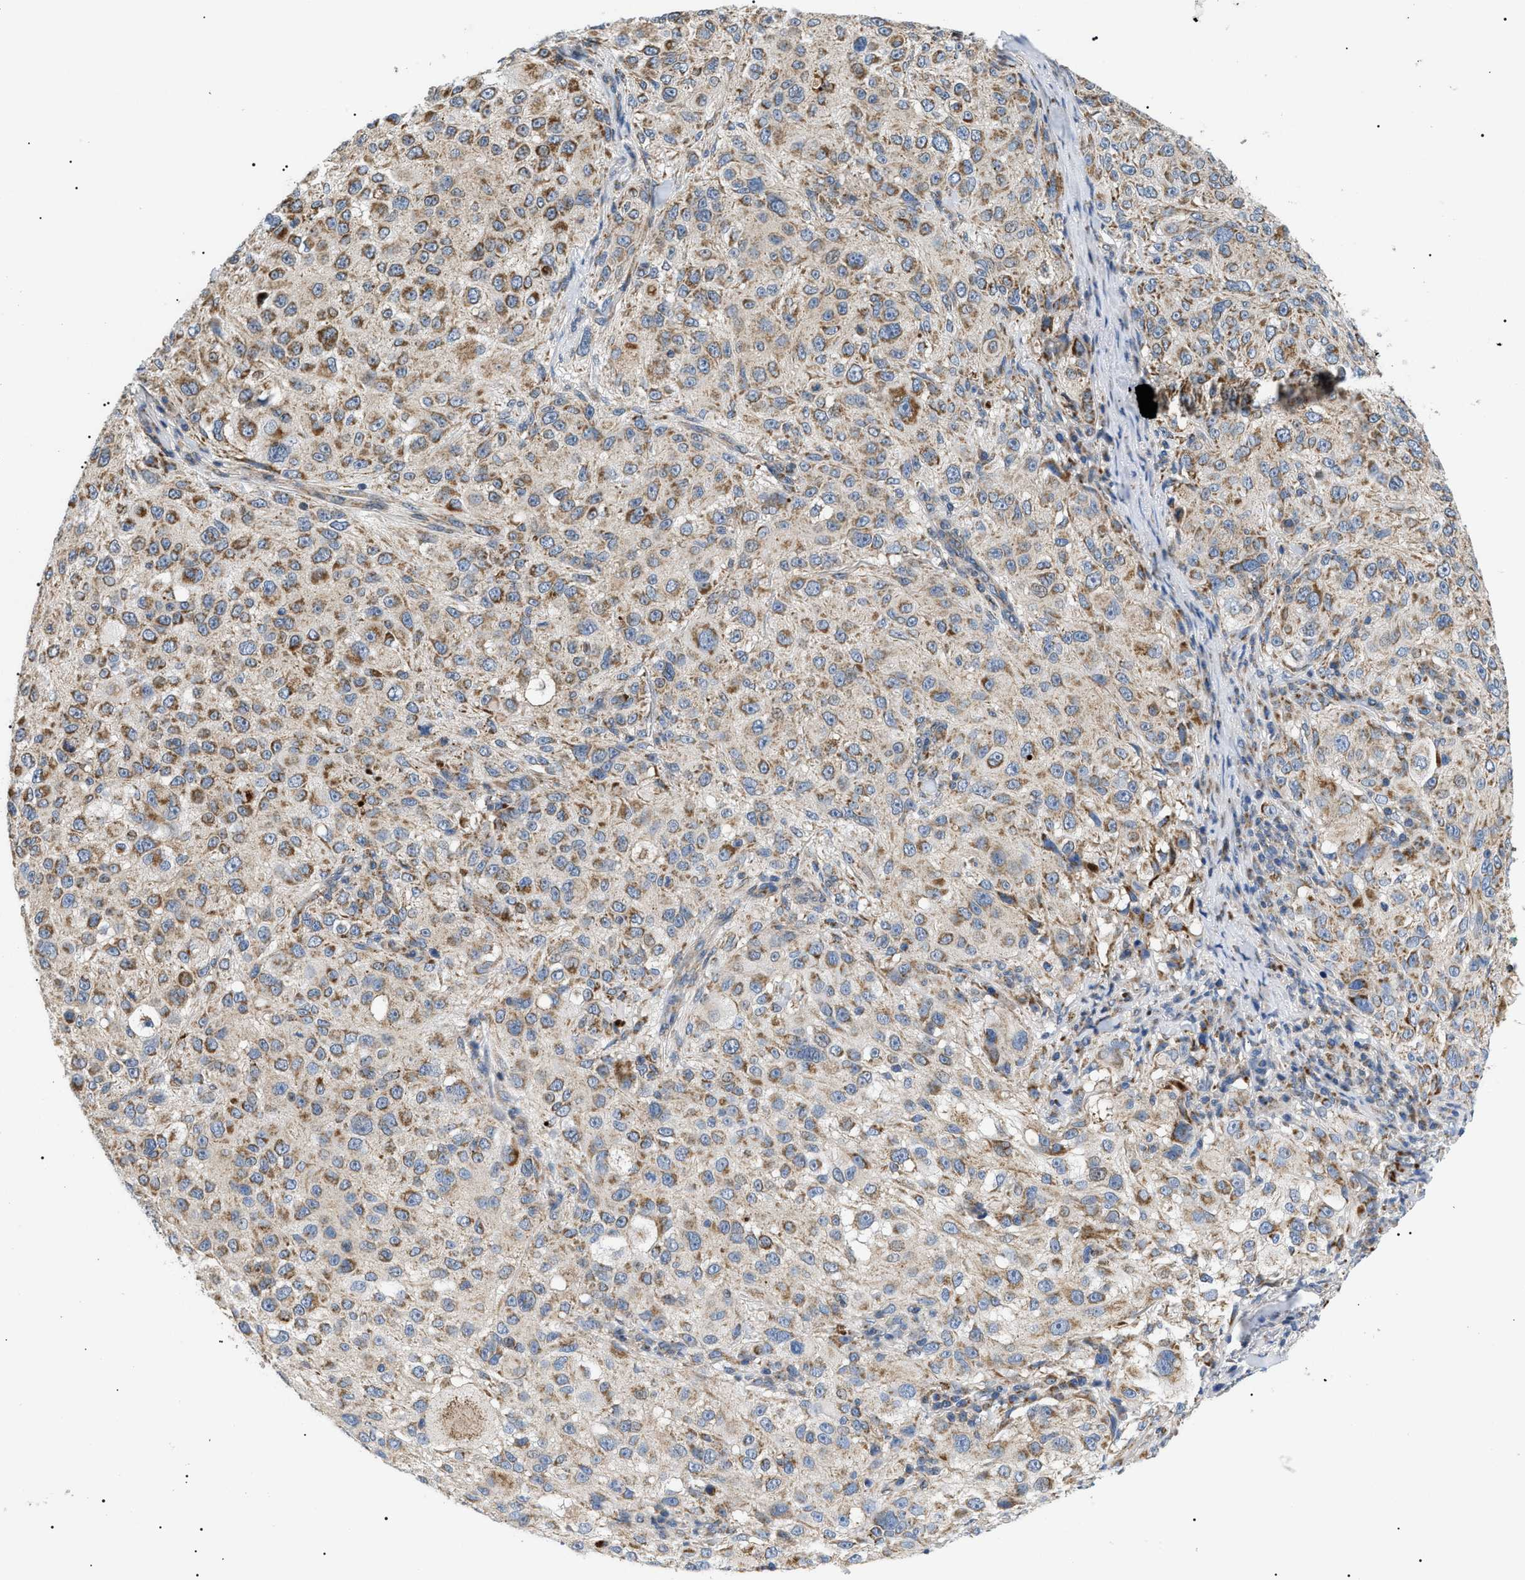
{"staining": {"intensity": "moderate", "quantity": "25%-75%", "location": "cytoplasmic/membranous"}, "tissue": "melanoma", "cell_type": "Tumor cells", "image_type": "cancer", "snomed": [{"axis": "morphology", "description": "Necrosis, NOS"}, {"axis": "morphology", "description": "Malignant melanoma, NOS"}, {"axis": "topography", "description": "Skin"}], "caption": "Malignant melanoma tissue shows moderate cytoplasmic/membranous staining in about 25%-75% of tumor cells", "gene": "TOMM6", "patient": {"sex": "female", "age": 87}}